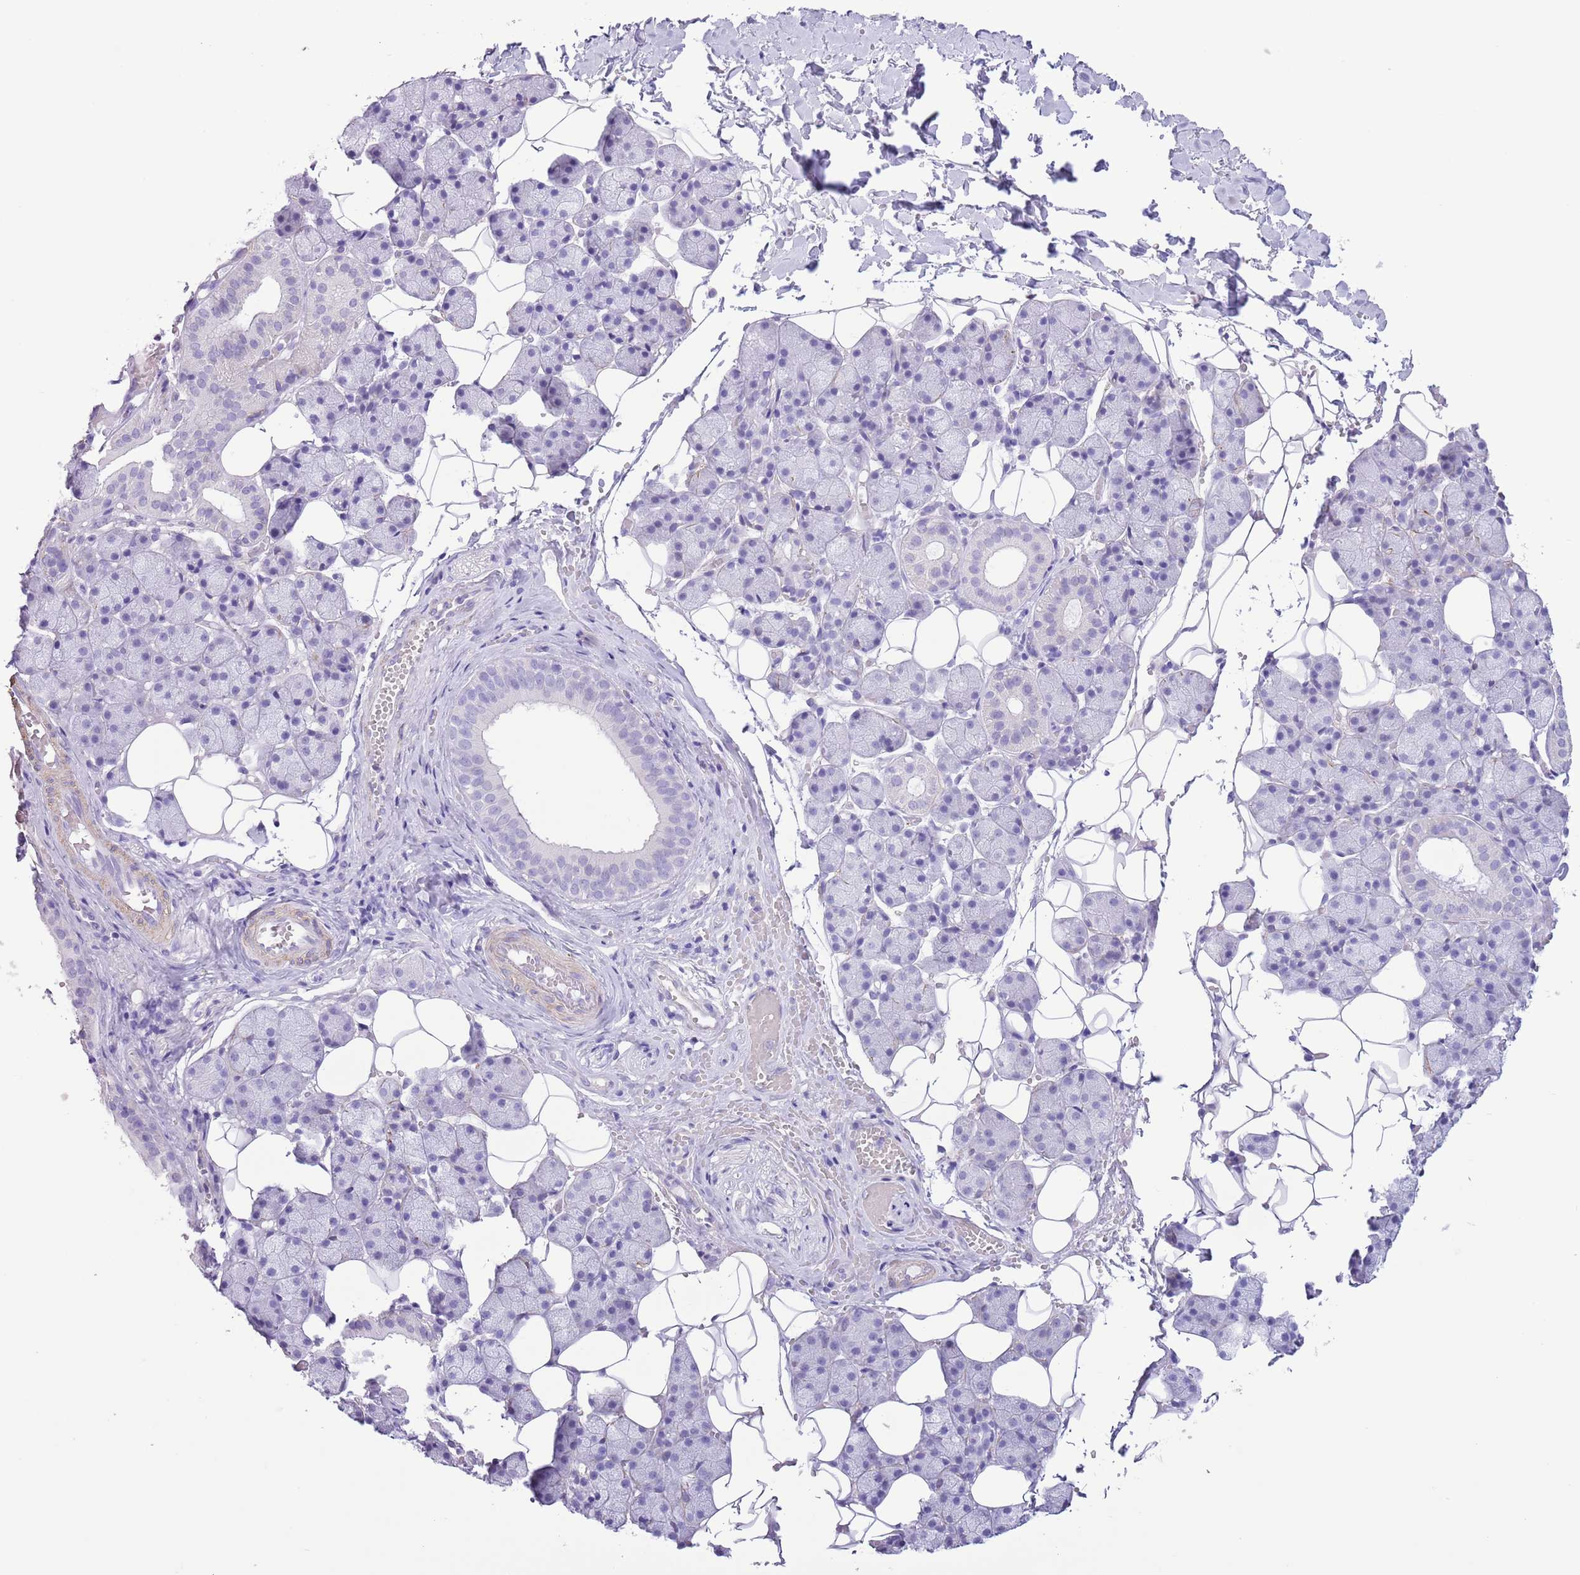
{"staining": {"intensity": "negative", "quantity": "none", "location": "none"}, "tissue": "salivary gland", "cell_type": "Glandular cells", "image_type": "normal", "snomed": [{"axis": "morphology", "description": "Normal tissue, NOS"}, {"axis": "topography", "description": "Salivary gland"}], "caption": "Immunohistochemistry of unremarkable human salivary gland shows no positivity in glandular cells.", "gene": "SLC7A14", "patient": {"sex": "female", "age": 33}}